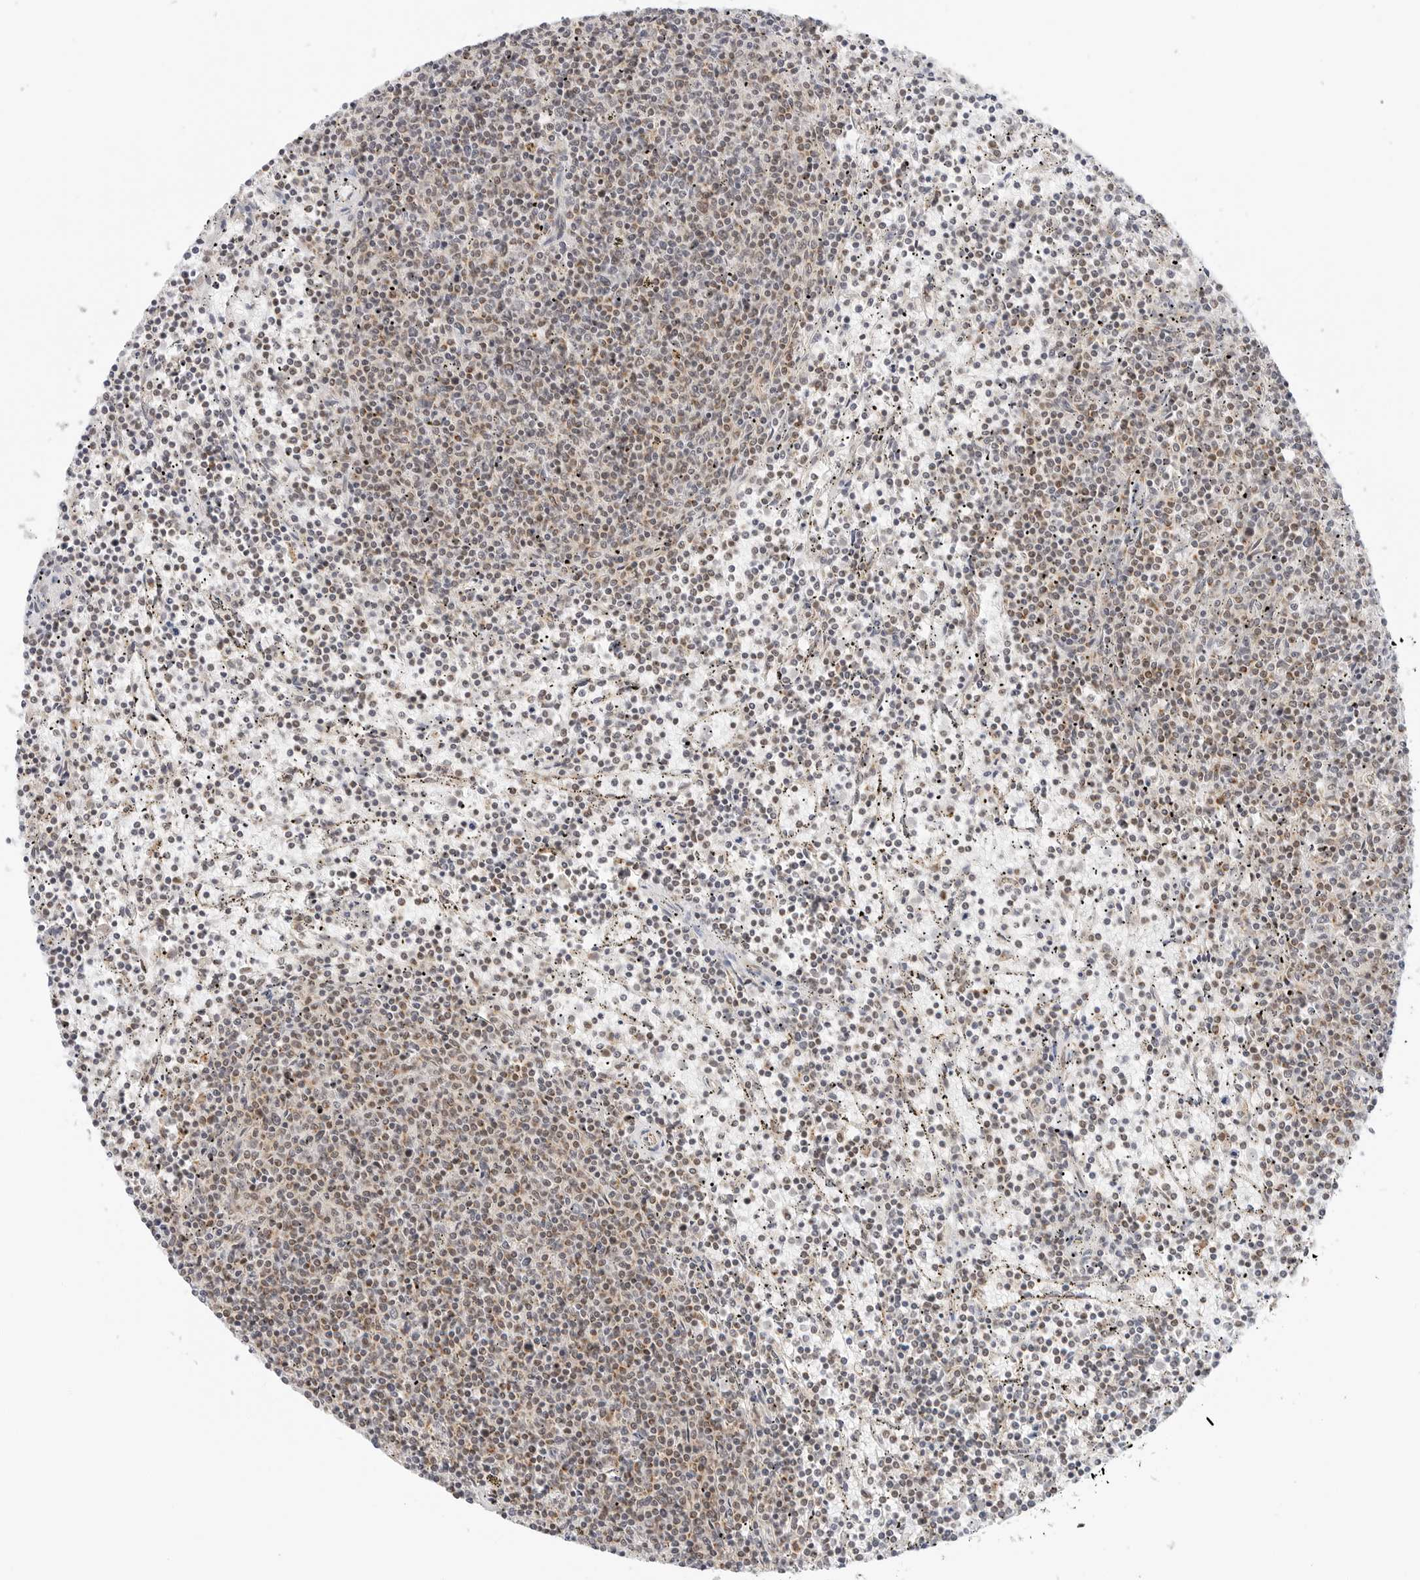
{"staining": {"intensity": "weak", "quantity": "<25%", "location": "cytoplasmic/membranous"}, "tissue": "lymphoma", "cell_type": "Tumor cells", "image_type": "cancer", "snomed": [{"axis": "morphology", "description": "Malignant lymphoma, non-Hodgkin's type, Low grade"}, {"axis": "topography", "description": "Spleen"}], "caption": "Immunohistochemistry (IHC) image of human lymphoma stained for a protein (brown), which displays no expression in tumor cells. The staining was performed using DAB to visualize the protein expression in brown, while the nuclei were stained in blue with hematoxylin (Magnification: 20x).", "gene": "DYRK4", "patient": {"sex": "female", "age": 50}}